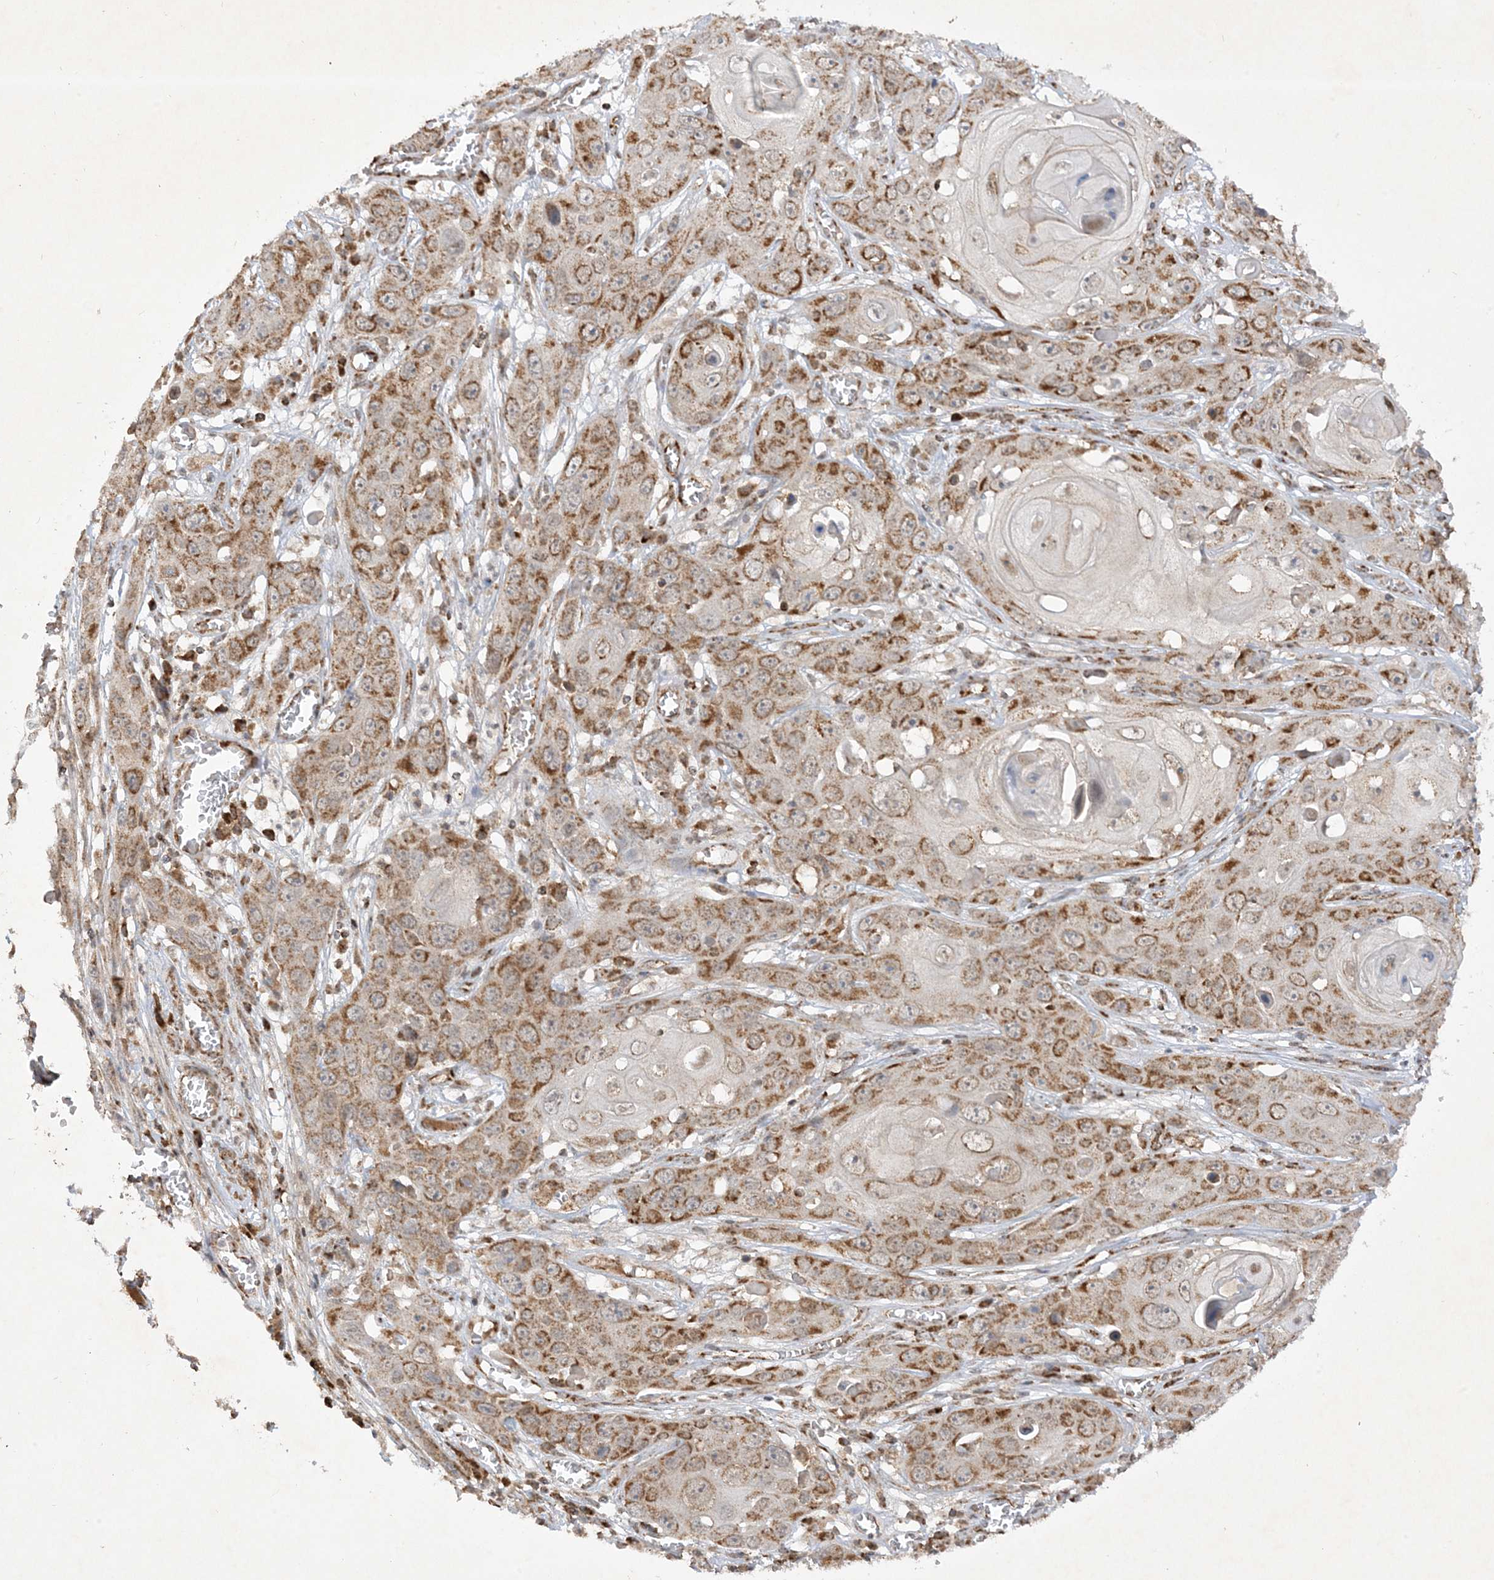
{"staining": {"intensity": "moderate", "quantity": ">75%", "location": "cytoplasmic/membranous"}, "tissue": "skin cancer", "cell_type": "Tumor cells", "image_type": "cancer", "snomed": [{"axis": "morphology", "description": "Squamous cell carcinoma, NOS"}, {"axis": "topography", "description": "Skin"}], "caption": "High-magnification brightfield microscopy of skin cancer (squamous cell carcinoma) stained with DAB (brown) and counterstained with hematoxylin (blue). tumor cells exhibit moderate cytoplasmic/membranous expression is identified in about>75% of cells.", "gene": "NDUFAF3", "patient": {"sex": "male", "age": 55}}